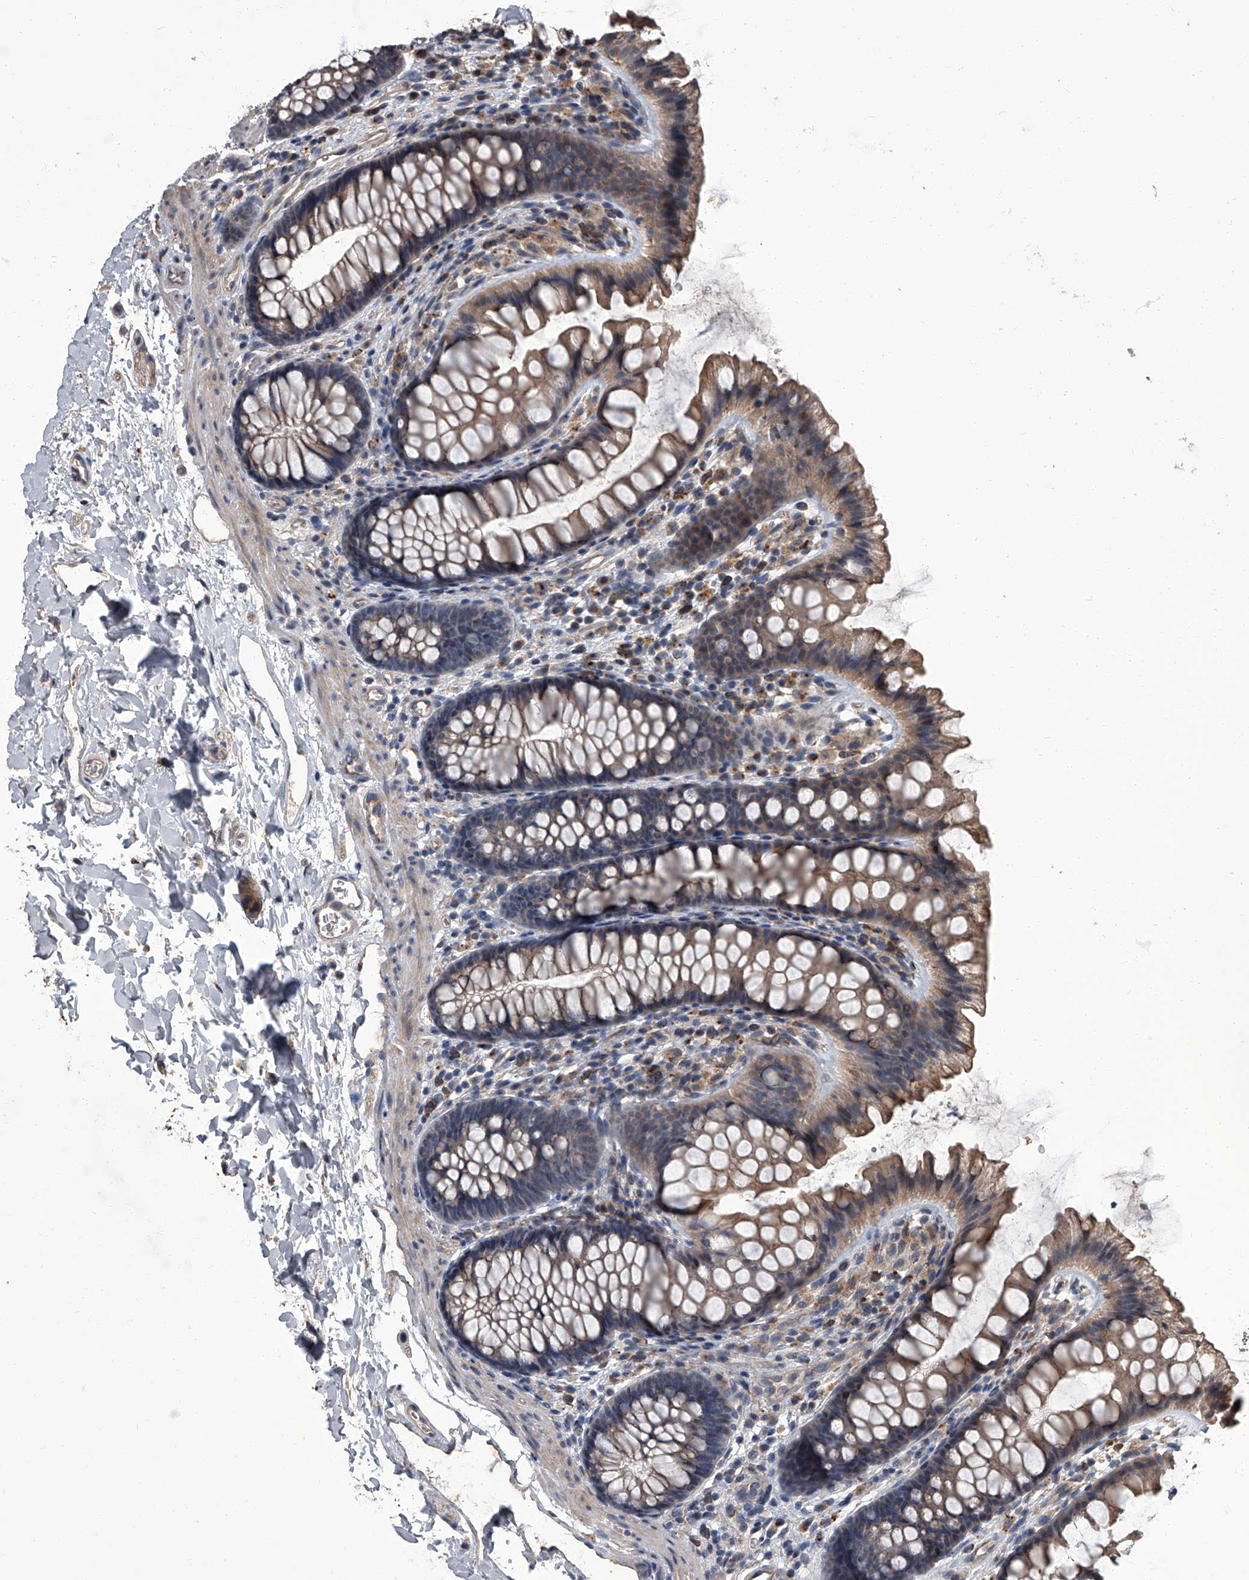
{"staining": {"intensity": "weak", "quantity": ">75%", "location": "cytoplasmic/membranous"}, "tissue": "colon", "cell_type": "Endothelial cells", "image_type": "normal", "snomed": [{"axis": "morphology", "description": "Normal tissue, NOS"}, {"axis": "topography", "description": "Colon"}], "caption": "Normal colon was stained to show a protein in brown. There is low levels of weak cytoplasmic/membranous positivity in approximately >75% of endothelial cells. (DAB = brown stain, brightfield microscopy at high magnification).", "gene": "SIRT4", "patient": {"sex": "female", "age": 62}}